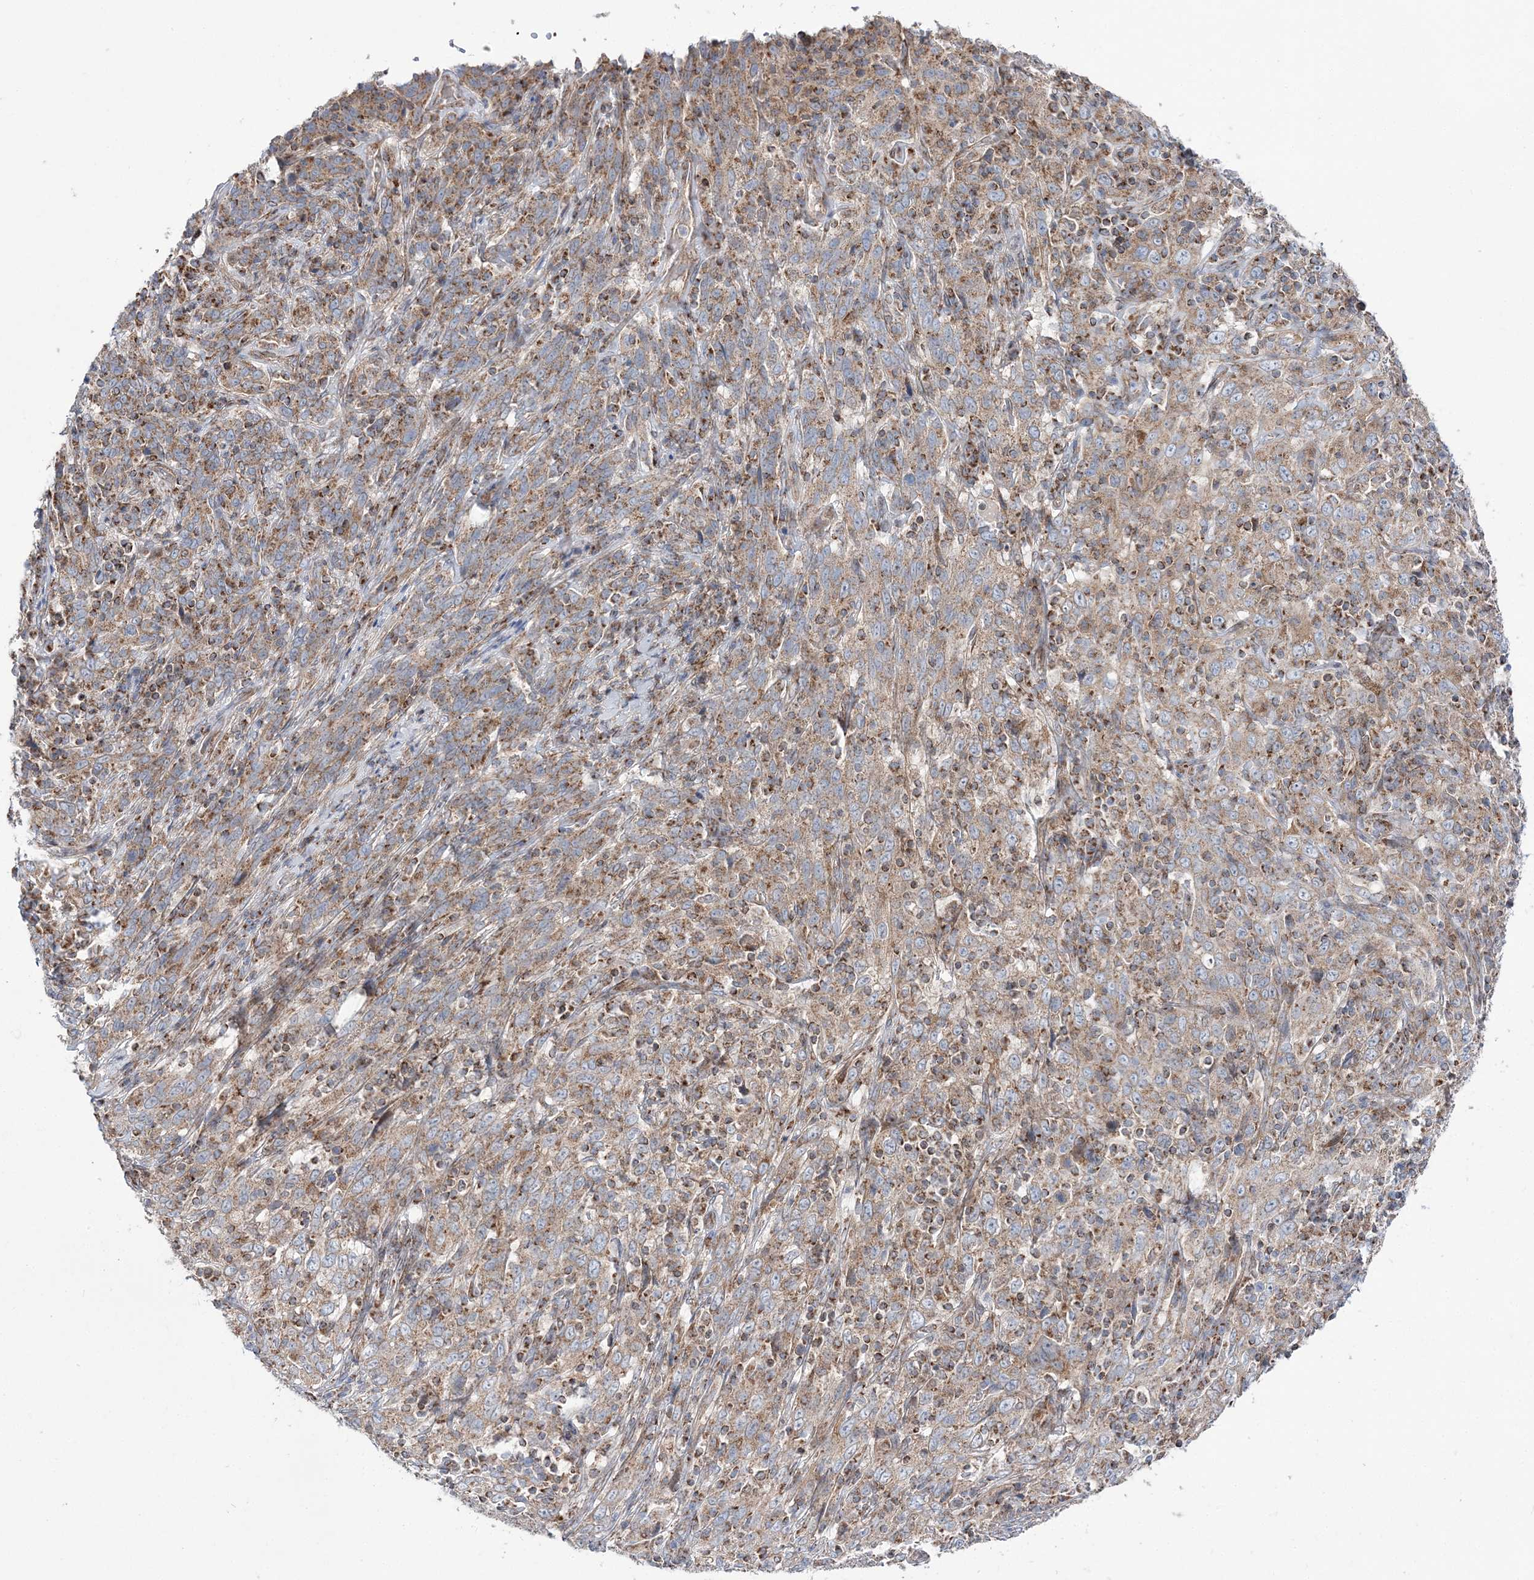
{"staining": {"intensity": "moderate", "quantity": ">75%", "location": "cytoplasmic/membranous"}, "tissue": "cervical cancer", "cell_type": "Tumor cells", "image_type": "cancer", "snomed": [{"axis": "morphology", "description": "Squamous cell carcinoma, NOS"}, {"axis": "topography", "description": "Cervix"}], "caption": "This photomicrograph reveals immunohistochemistry staining of human squamous cell carcinoma (cervical), with medium moderate cytoplasmic/membranous positivity in about >75% of tumor cells.", "gene": "OPA1", "patient": {"sex": "female", "age": 46}}